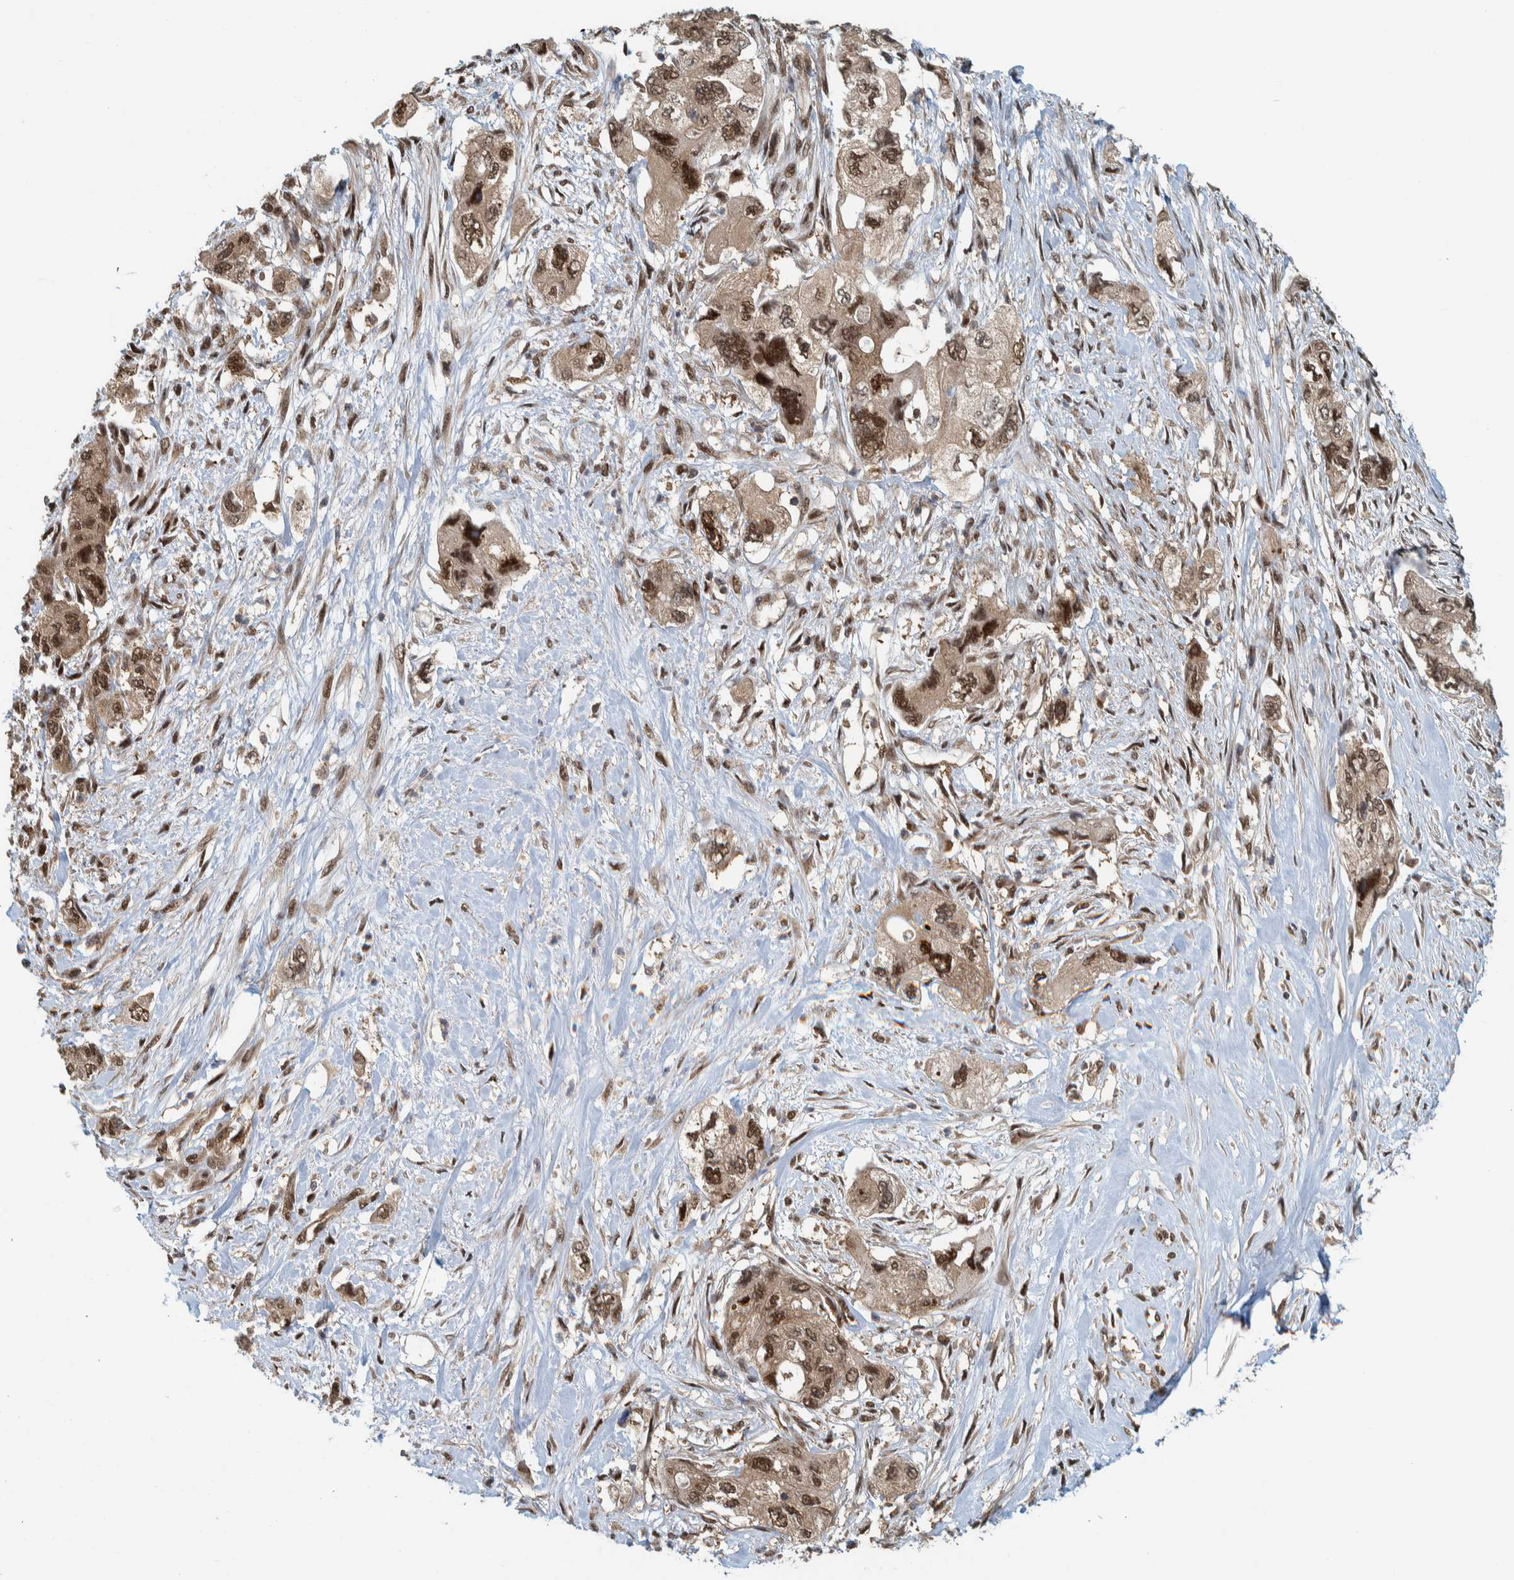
{"staining": {"intensity": "strong", "quantity": ">75%", "location": "nuclear"}, "tissue": "pancreatic cancer", "cell_type": "Tumor cells", "image_type": "cancer", "snomed": [{"axis": "morphology", "description": "Adenocarcinoma, NOS"}, {"axis": "topography", "description": "Pancreas"}], "caption": "Immunohistochemical staining of human adenocarcinoma (pancreatic) shows strong nuclear protein staining in about >75% of tumor cells.", "gene": "COPS3", "patient": {"sex": "female", "age": 73}}